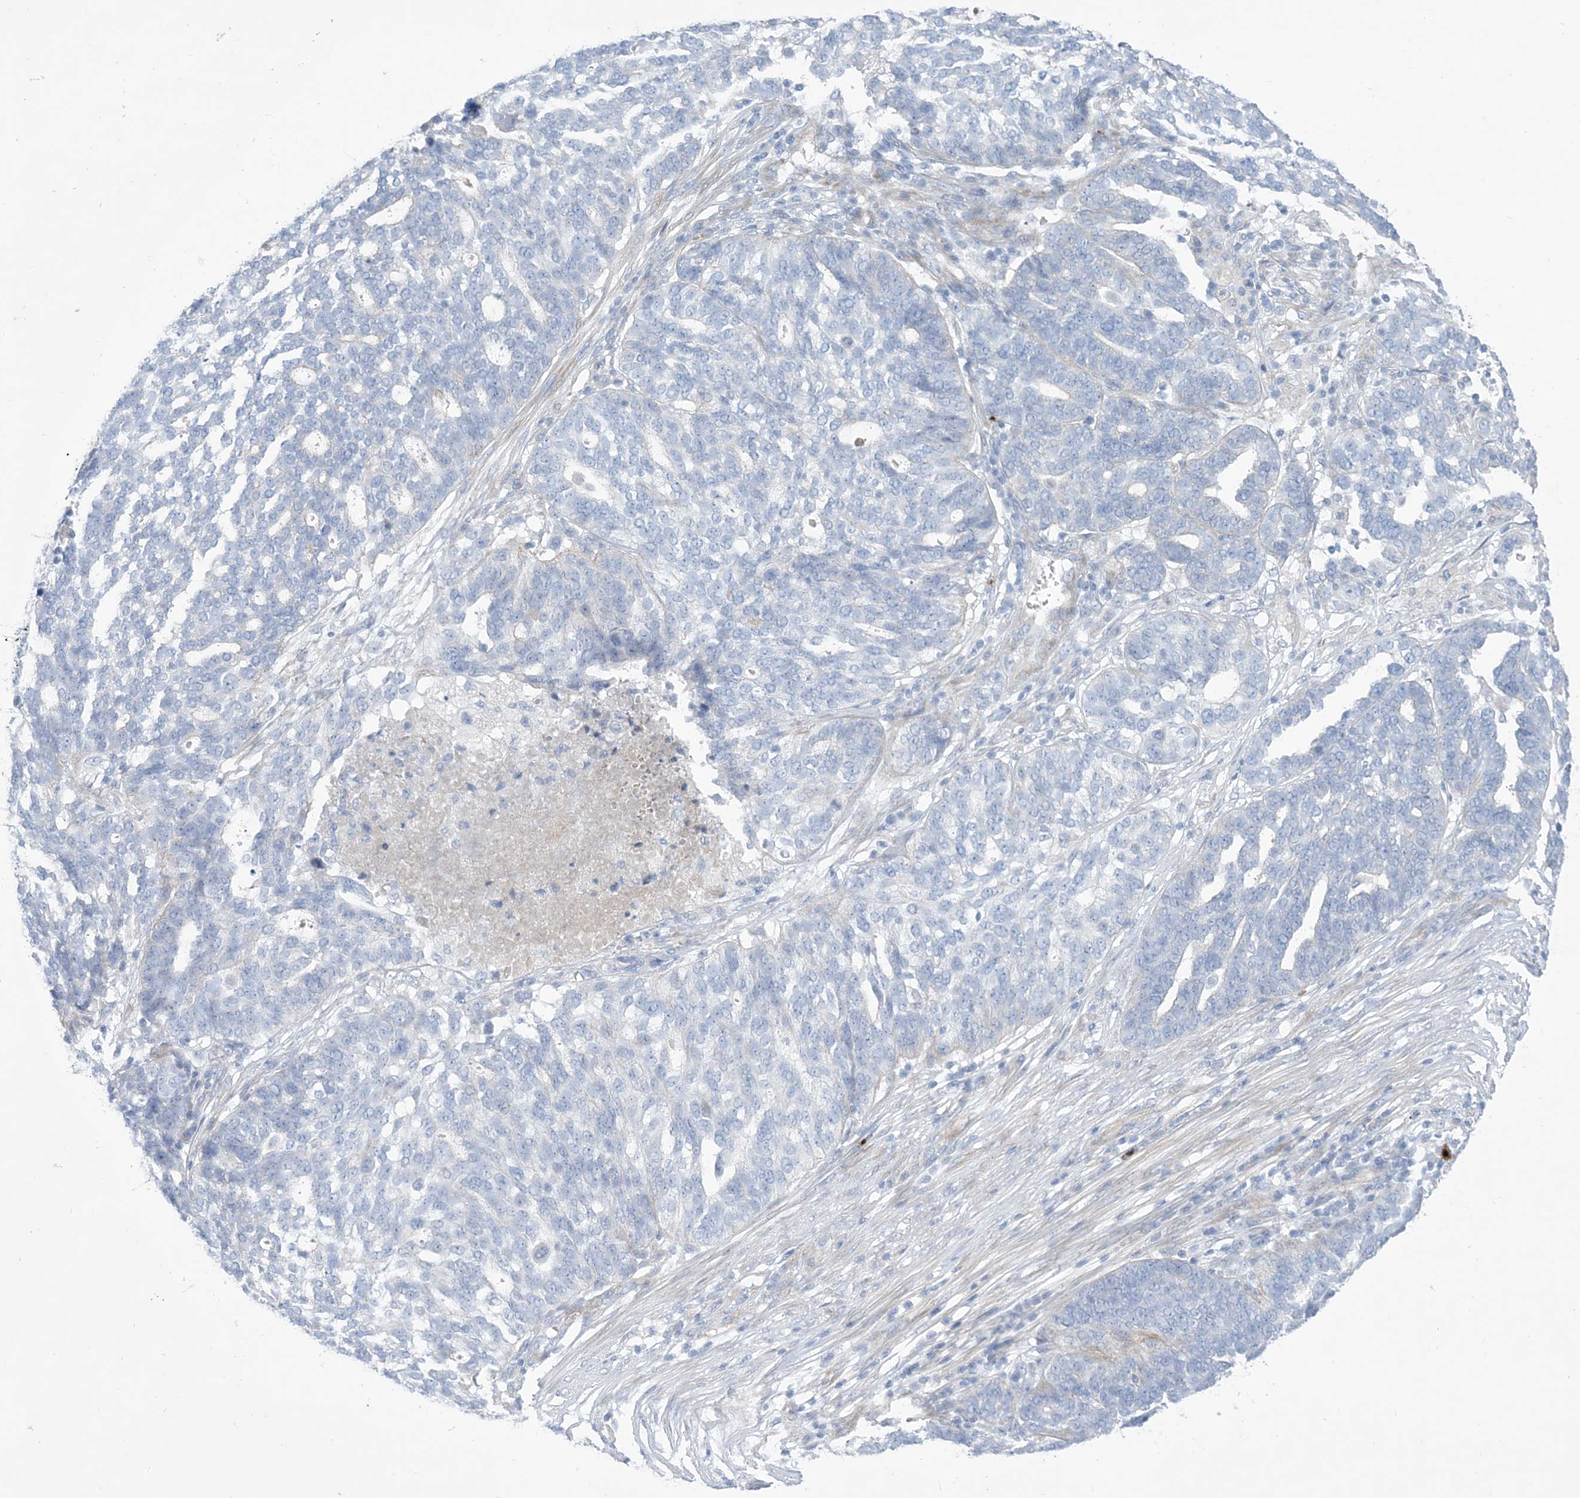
{"staining": {"intensity": "negative", "quantity": "none", "location": "none"}, "tissue": "ovarian cancer", "cell_type": "Tumor cells", "image_type": "cancer", "snomed": [{"axis": "morphology", "description": "Cystadenocarcinoma, serous, NOS"}, {"axis": "topography", "description": "Ovary"}], "caption": "This histopathology image is of ovarian serous cystadenocarcinoma stained with immunohistochemistry (IHC) to label a protein in brown with the nuclei are counter-stained blue. There is no expression in tumor cells.", "gene": "ATP11C", "patient": {"sex": "female", "age": 59}}